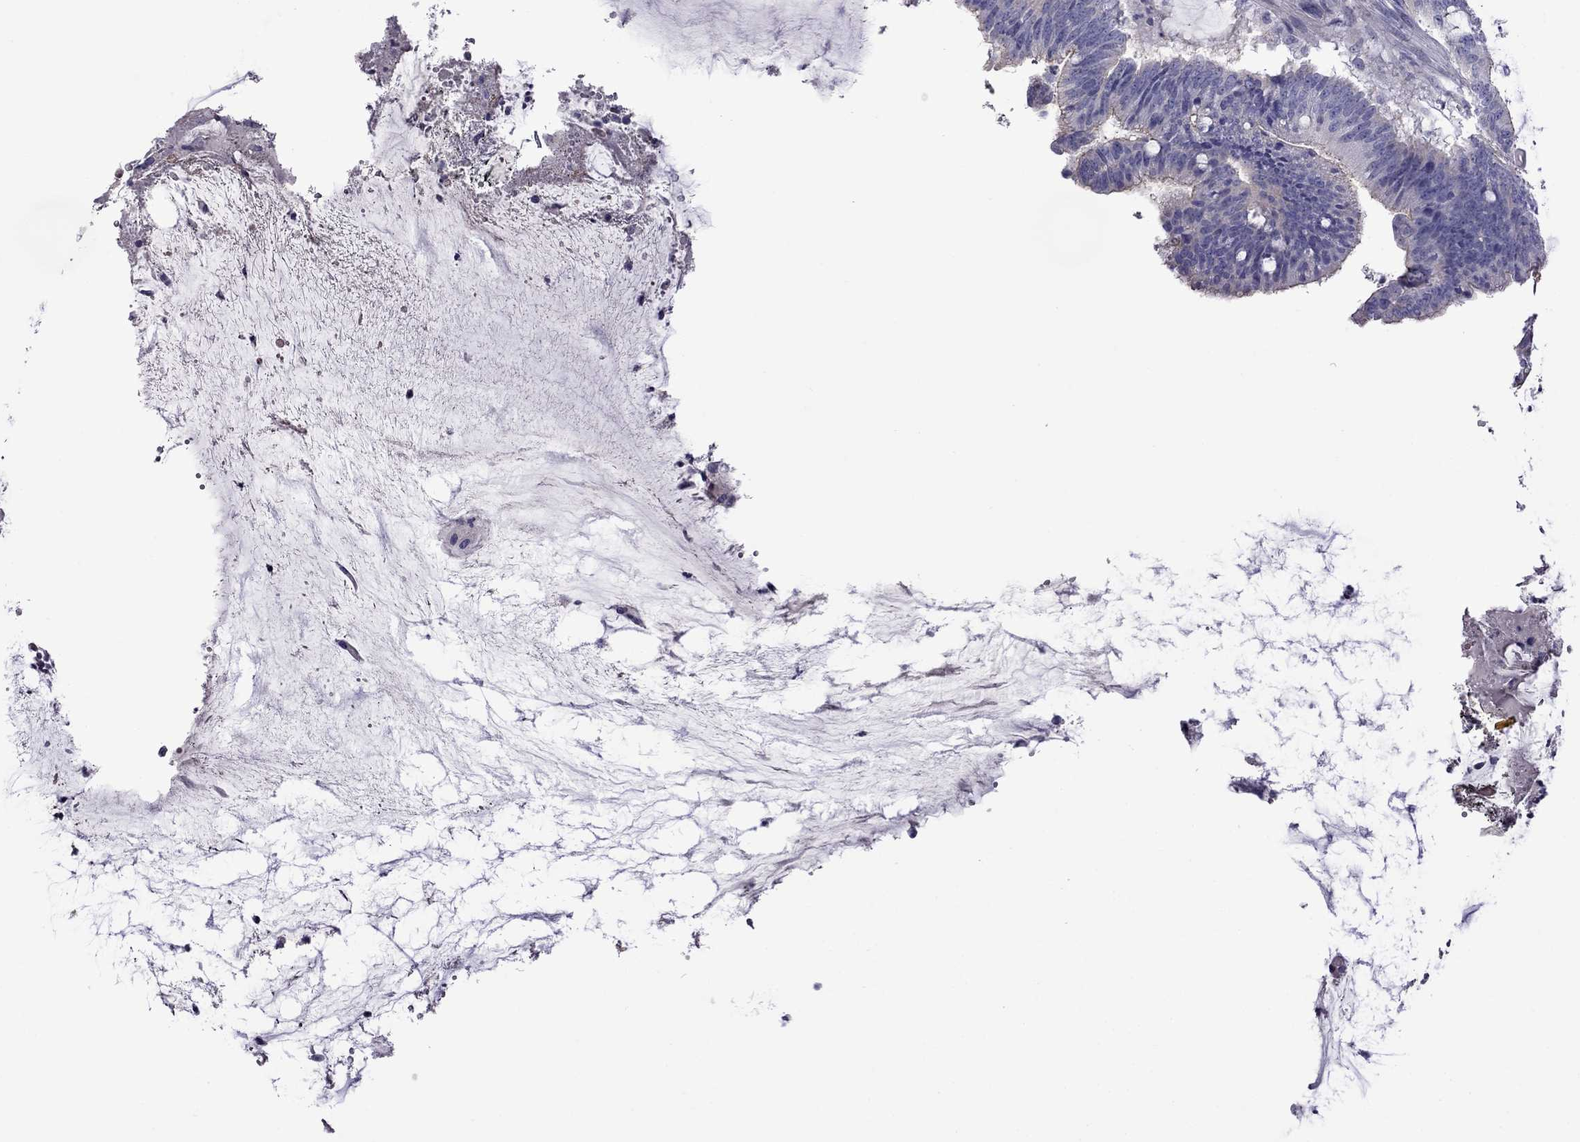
{"staining": {"intensity": "negative", "quantity": "none", "location": "none"}, "tissue": "colorectal cancer", "cell_type": "Tumor cells", "image_type": "cancer", "snomed": [{"axis": "morphology", "description": "Adenocarcinoma, NOS"}, {"axis": "topography", "description": "Colon"}], "caption": "Photomicrograph shows no significant protein expression in tumor cells of colorectal cancer.", "gene": "STAR", "patient": {"sex": "female", "age": 43}}